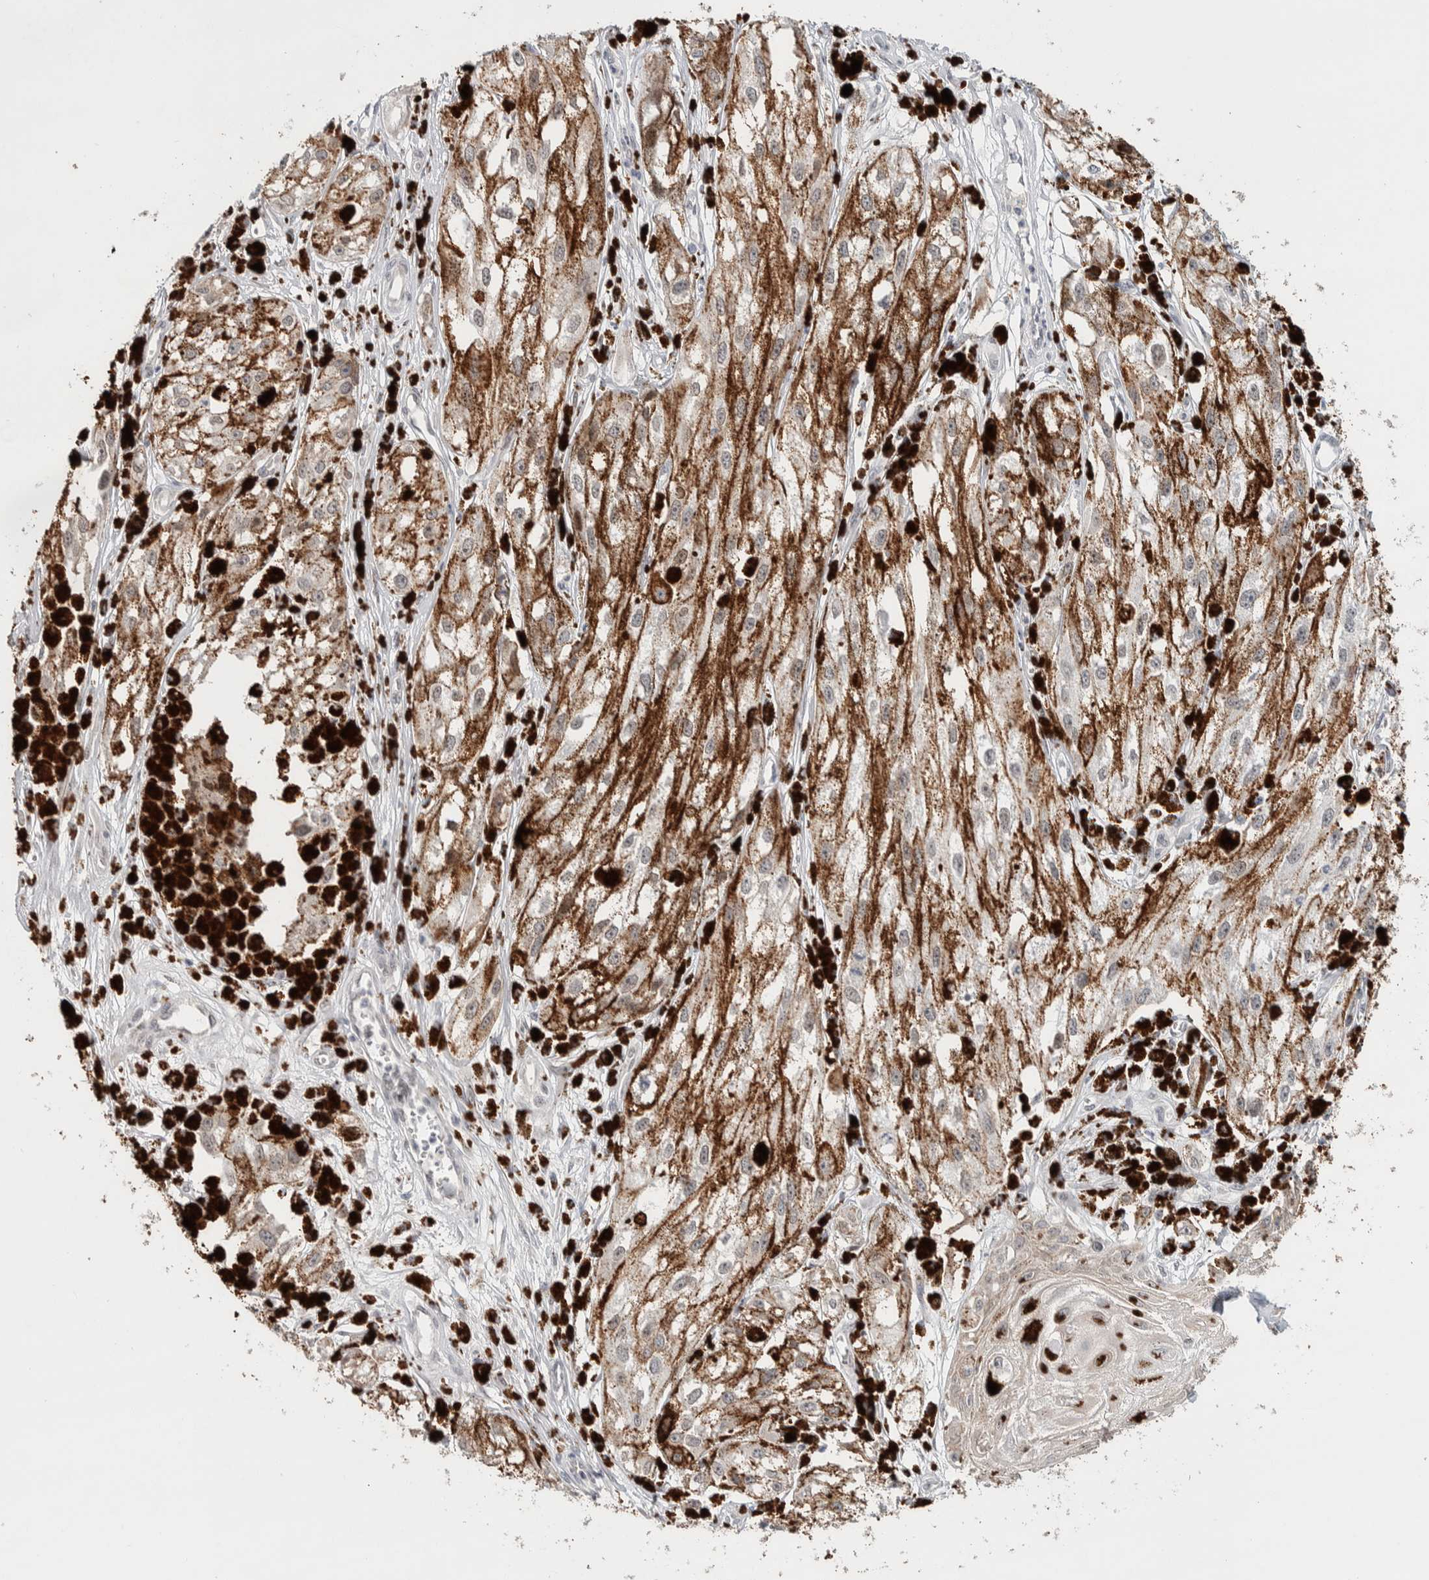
{"staining": {"intensity": "negative", "quantity": "none", "location": "none"}, "tissue": "melanoma", "cell_type": "Tumor cells", "image_type": "cancer", "snomed": [{"axis": "morphology", "description": "Malignant melanoma, NOS"}, {"axis": "topography", "description": "Skin"}], "caption": "Tumor cells show no significant protein staining in melanoma.", "gene": "CRAT", "patient": {"sex": "male", "age": 88}}